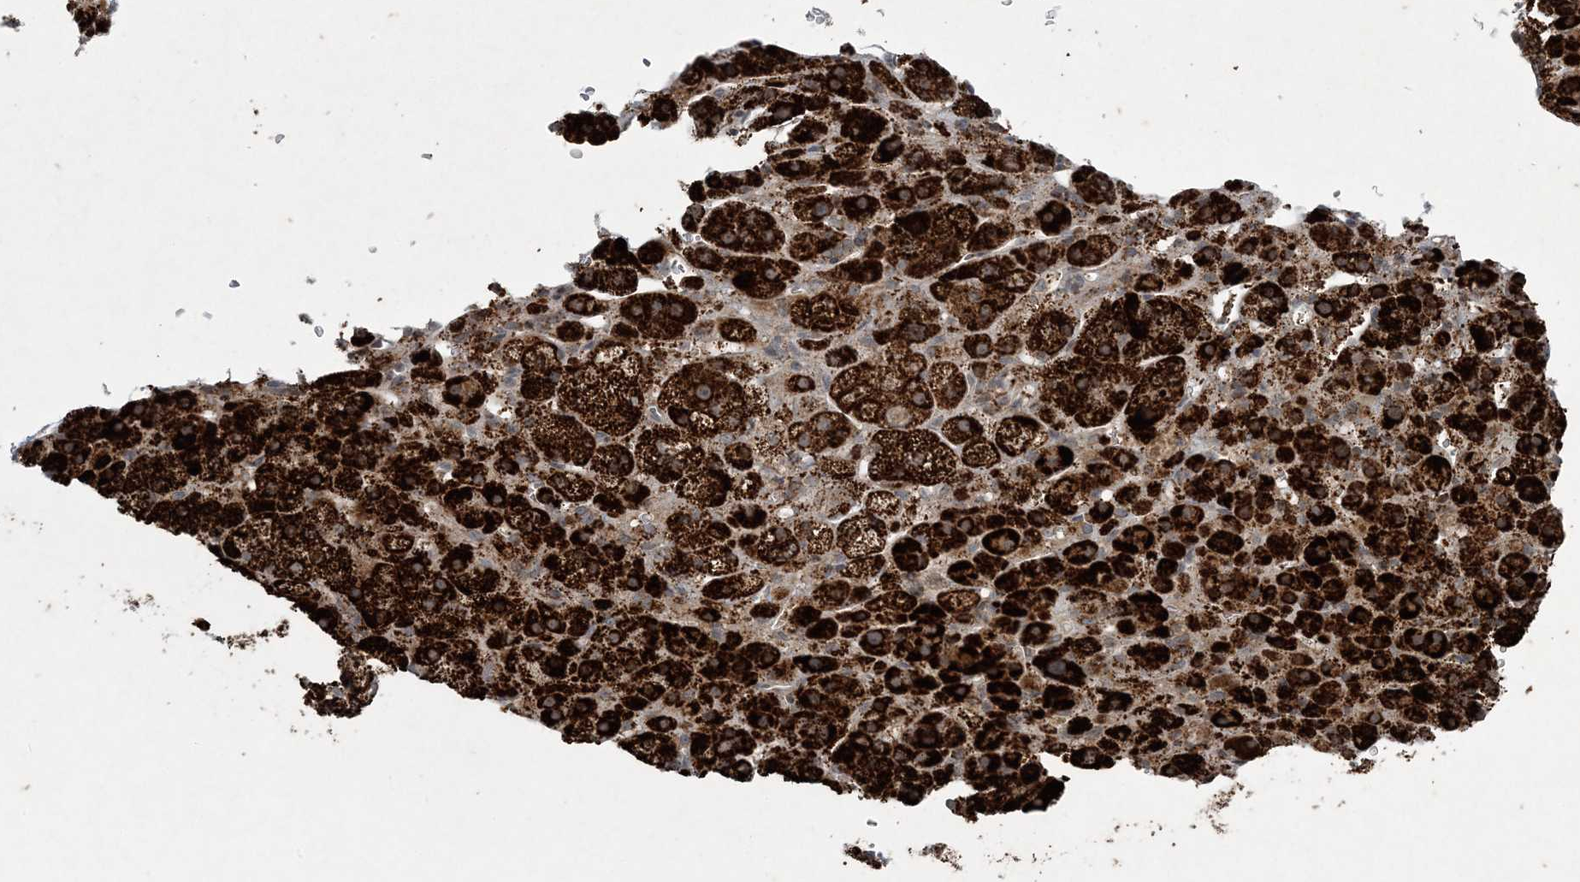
{"staining": {"intensity": "strong", "quantity": "25%-75%", "location": "cytoplasmic/membranous"}, "tissue": "adrenal gland", "cell_type": "Glandular cells", "image_type": "normal", "snomed": [{"axis": "morphology", "description": "Normal tissue, NOS"}, {"axis": "topography", "description": "Adrenal gland"}], "caption": "The micrograph displays a brown stain indicating the presence of a protein in the cytoplasmic/membranous of glandular cells in adrenal gland.", "gene": "PC", "patient": {"sex": "female", "age": 57}}